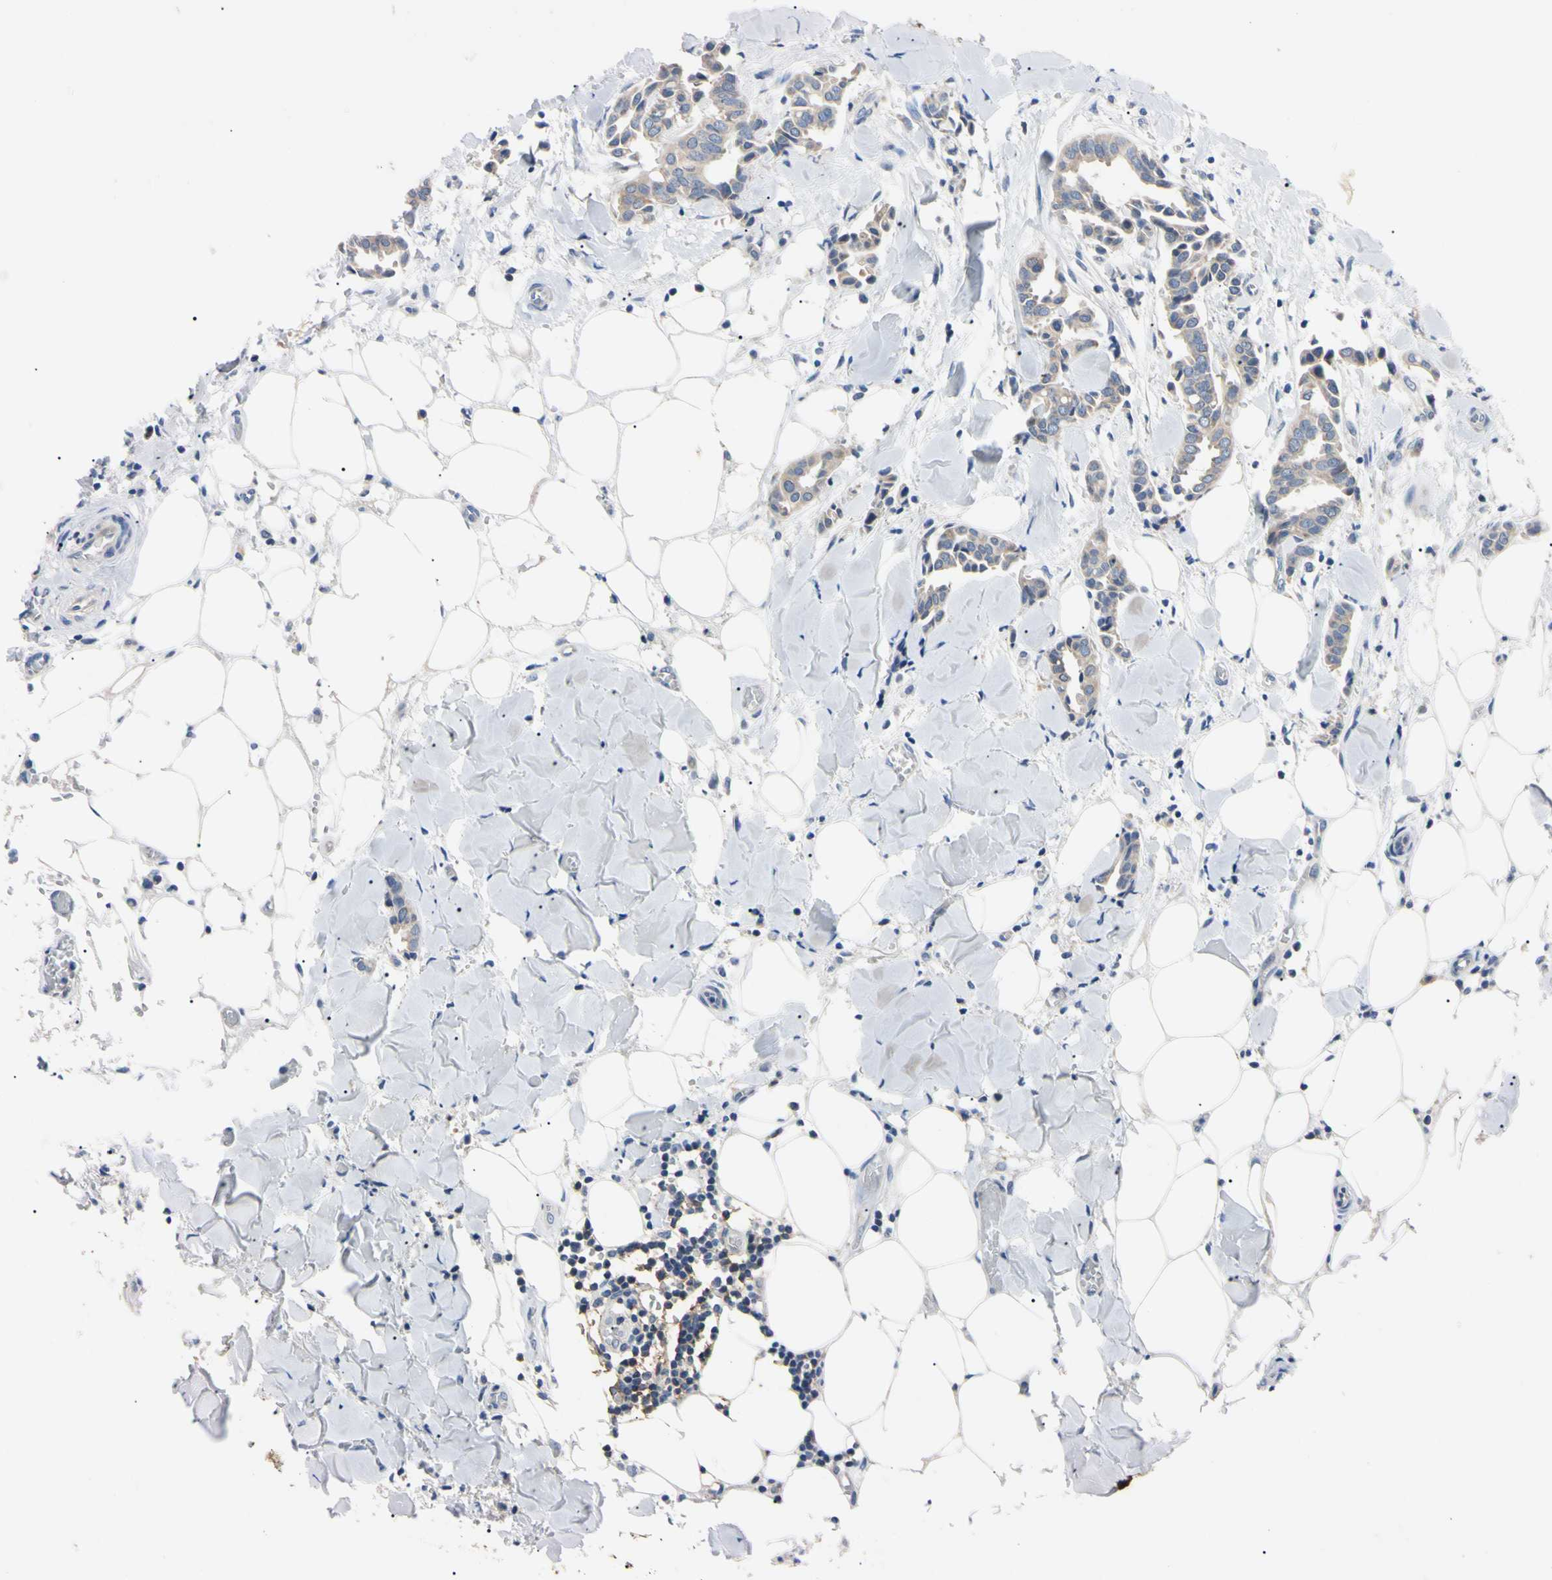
{"staining": {"intensity": "negative", "quantity": "none", "location": "none"}, "tissue": "head and neck cancer", "cell_type": "Tumor cells", "image_type": "cancer", "snomed": [{"axis": "morphology", "description": "Adenocarcinoma, NOS"}, {"axis": "topography", "description": "Salivary gland"}, {"axis": "topography", "description": "Head-Neck"}], "caption": "Tumor cells are negative for protein expression in human head and neck cancer (adenocarcinoma).", "gene": "PNKD", "patient": {"sex": "female", "age": 59}}